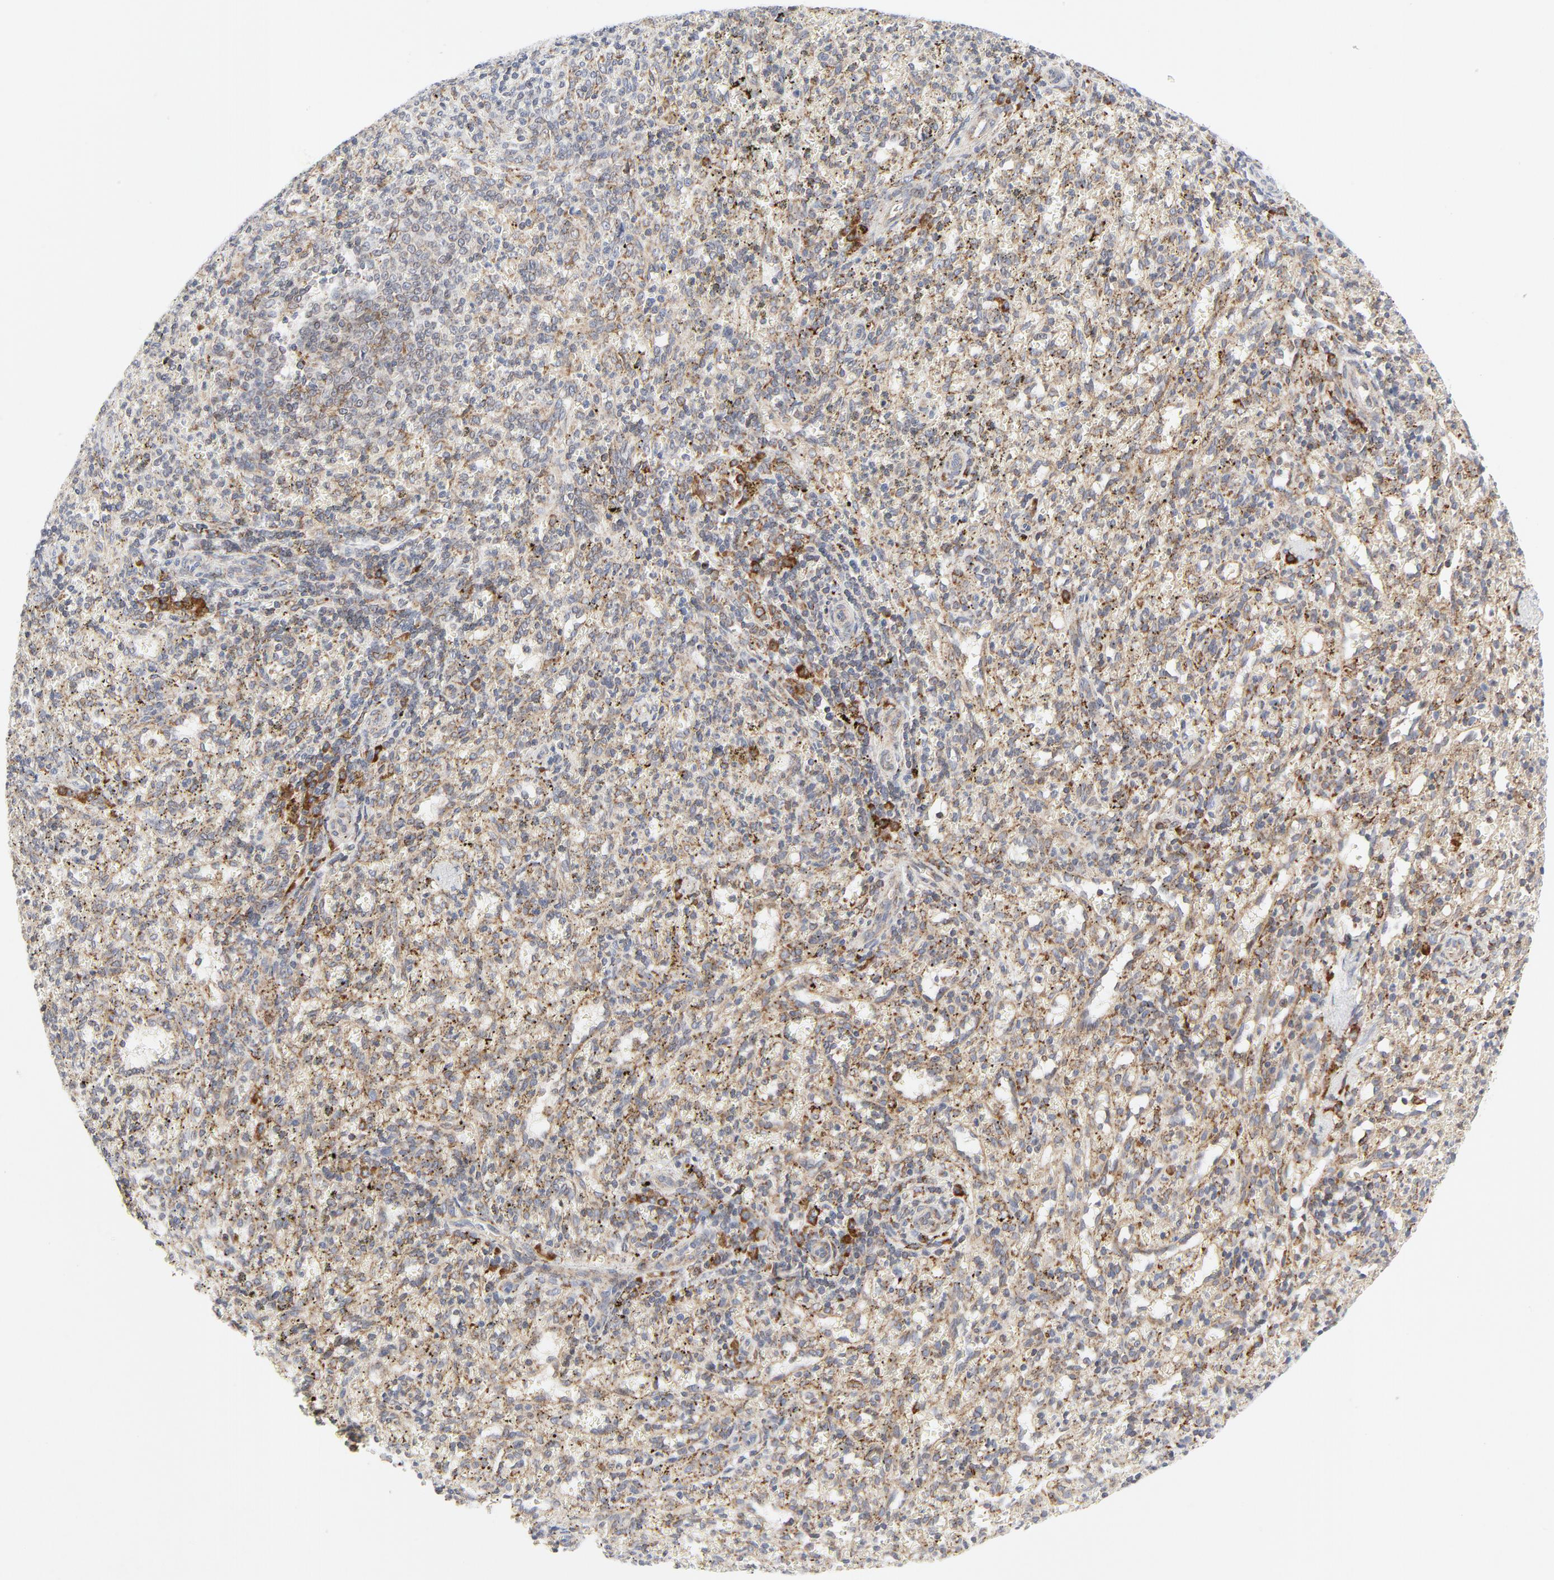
{"staining": {"intensity": "moderate", "quantity": "<25%", "location": "cytoplasmic/membranous"}, "tissue": "spleen", "cell_type": "Cells in red pulp", "image_type": "normal", "snomed": [{"axis": "morphology", "description": "Normal tissue, NOS"}, {"axis": "topography", "description": "Spleen"}], "caption": "Immunohistochemistry (IHC) staining of benign spleen, which reveals low levels of moderate cytoplasmic/membranous staining in approximately <25% of cells in red pulp indicating moderate cytoplasmic/membranous protein staining. The staining was performed using DAB (3,3'-diaminobenzidine) (brown) for protein detection and nuclei were counterstained in hematoxylin (blue).", "gene": "LRP6", "patient": {"sex": "female", "age": 10}}